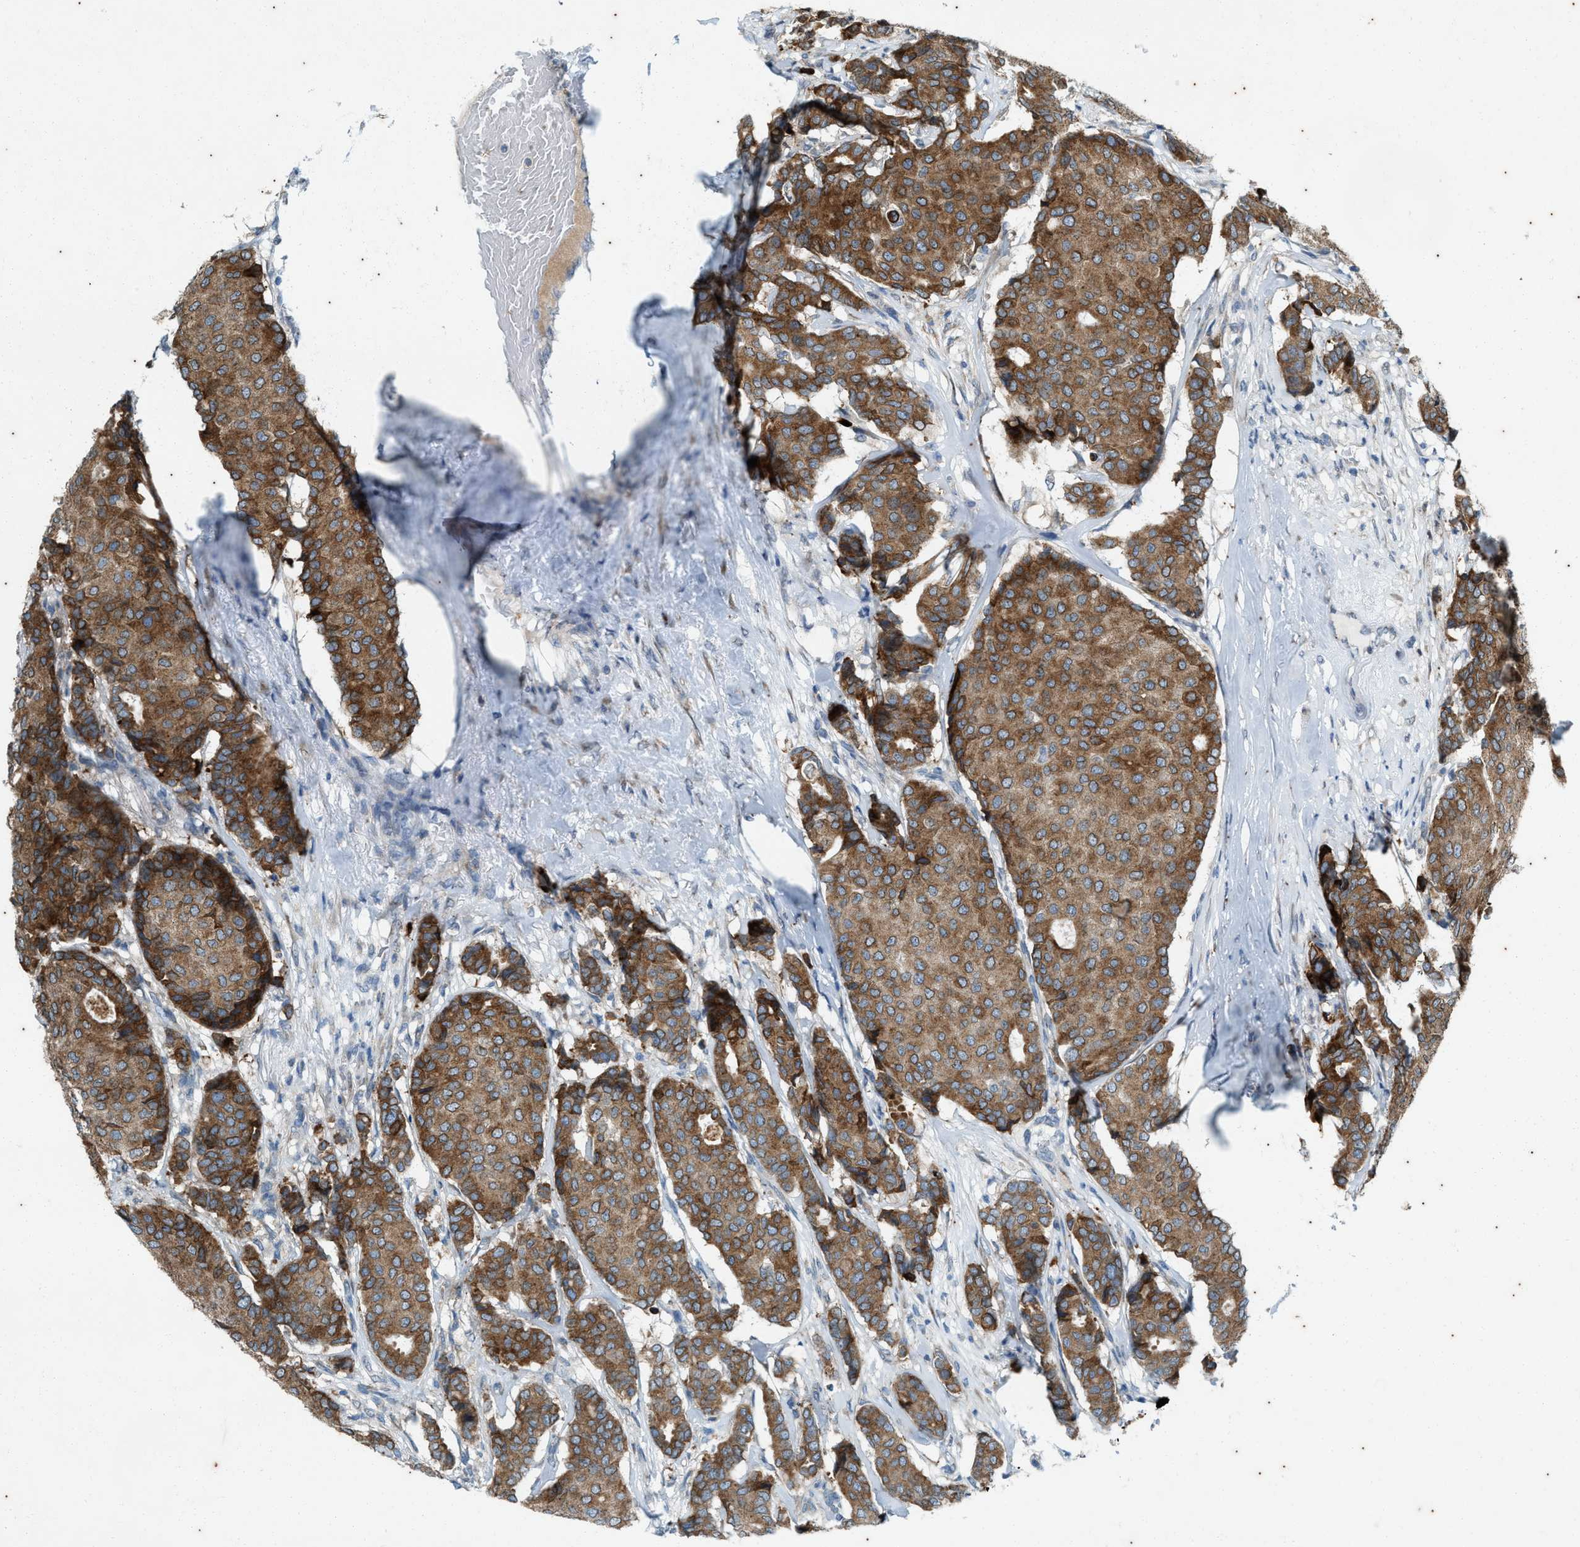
{"staining": {"intensity": "moderate", "quantity": ">75%", "location": "cytoplasmic/membranous"}, "tissue": "breast cancer", "cell_type": "Tumor cells", "image_type": "cancer", "snomed": [{"axis": "morphology", "description": "Duct carcinoma"}, {"axis": "topography", "description": "Breast"}], "caption": "A photomicrograph of human breast invasive ductal carcinoma stained for a protein exhibits moderate cytoplasmic/membranous brown staining in tumor cells. (Brightfield microscopy of DAB IHC at high magnification).", "gene": "CHPF2", "patient": {"sex": "female", "age": 75}}